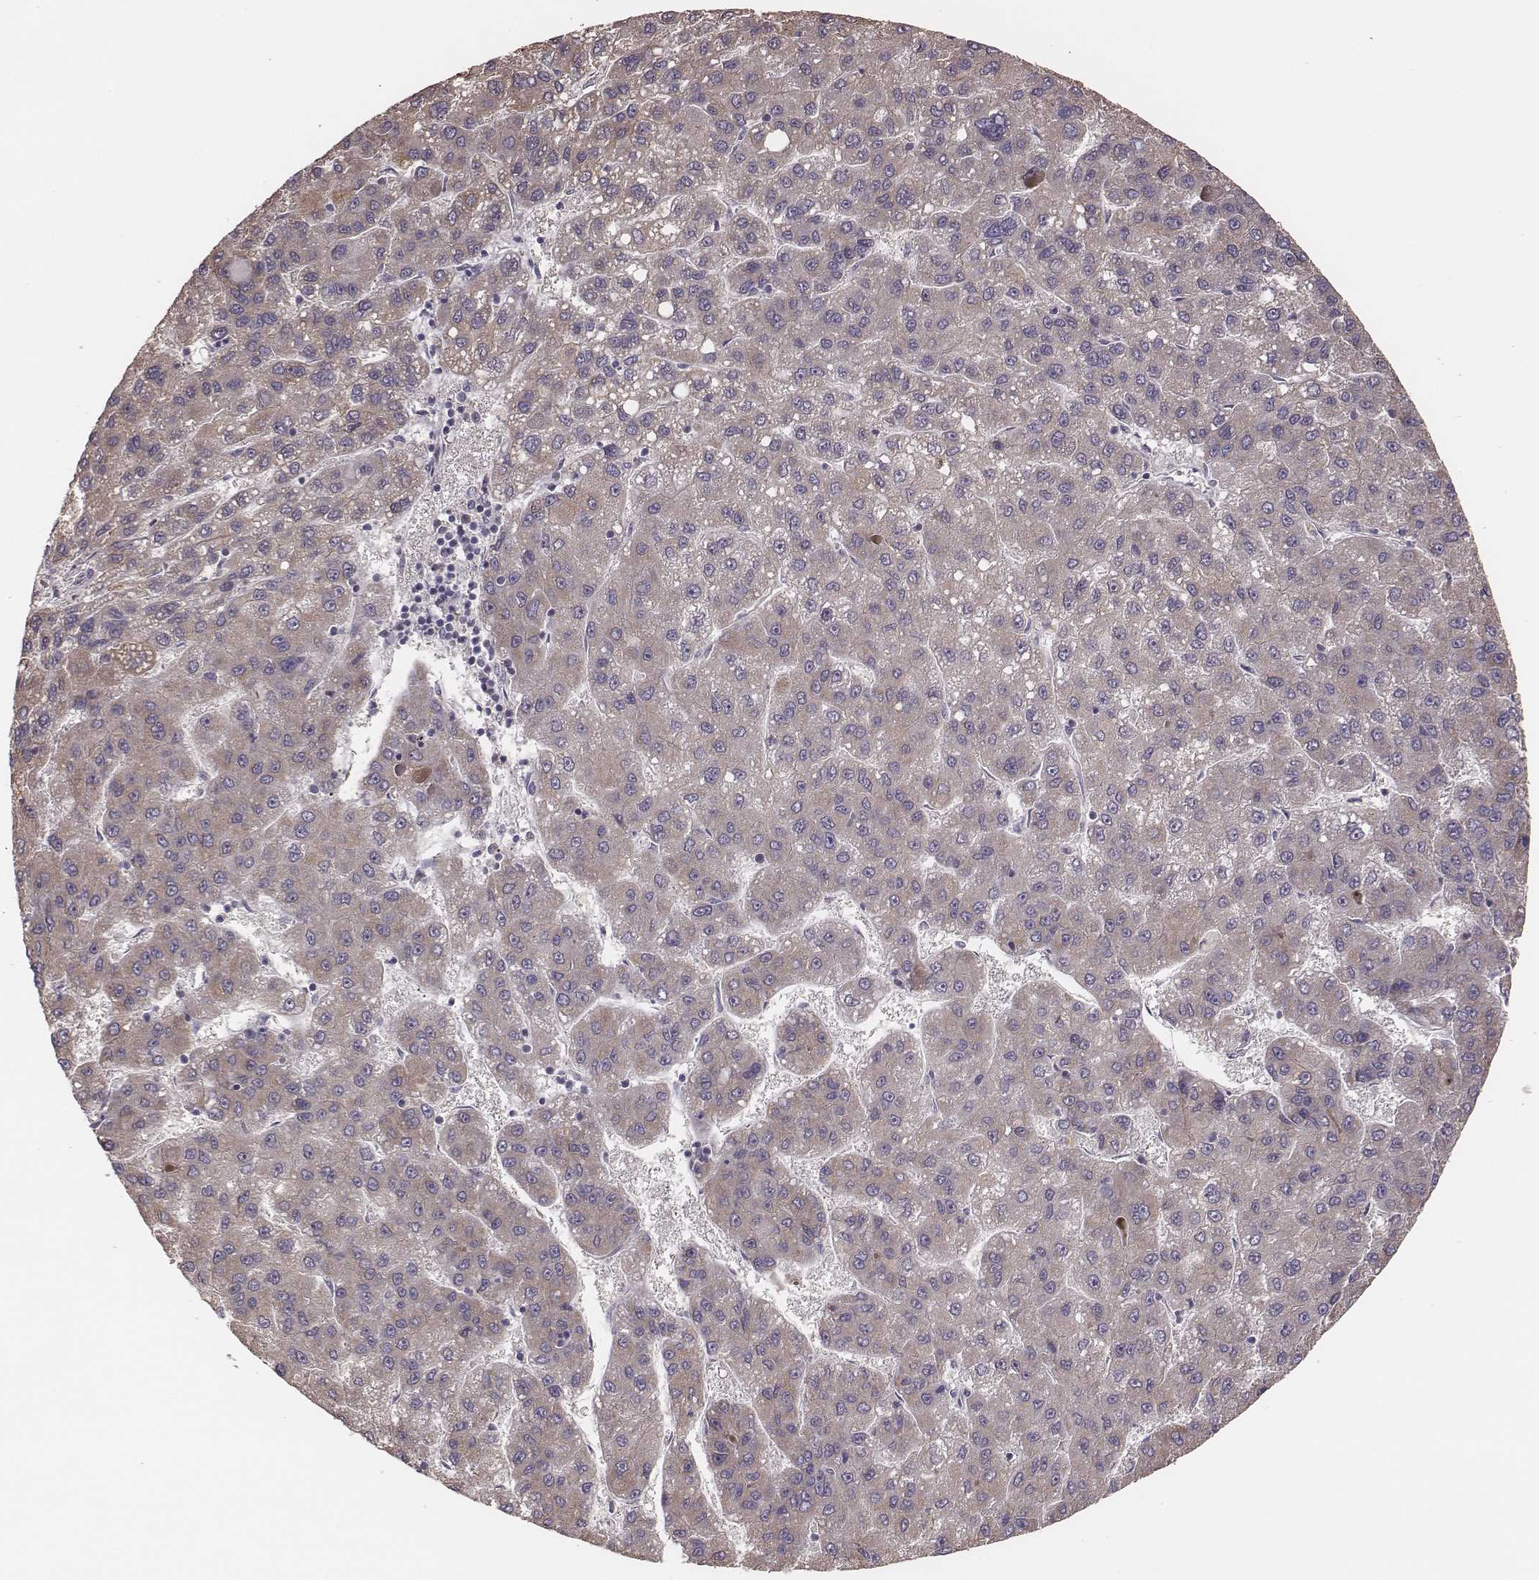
{"staining": {"intensity": "weak", "quantity": "25%-75%", "location": "cytoplasmic/membranous"}, "tissue": "liver cancer", "cell_type": "Tumor cells", "image_type": "cancer", "snomed": [{"axis": "morphology", "description": "Carcinoma, Hepatocellular, NOS"}, {"axis": "topography", "description": "Liver"}], "caption": "Immunohistochemical staining of human hepatocellular carcinoma (liver) exhibits weak cytoplasmic/membranous protein positivity in approximately 25%-75% of tumor cells. Immunohistochemistry (ihc) stains the protein of interest in brown and the nuclei are stained blue.", "gene": "HAVCR1", "patient": {"sex": "female", "age": 82}}